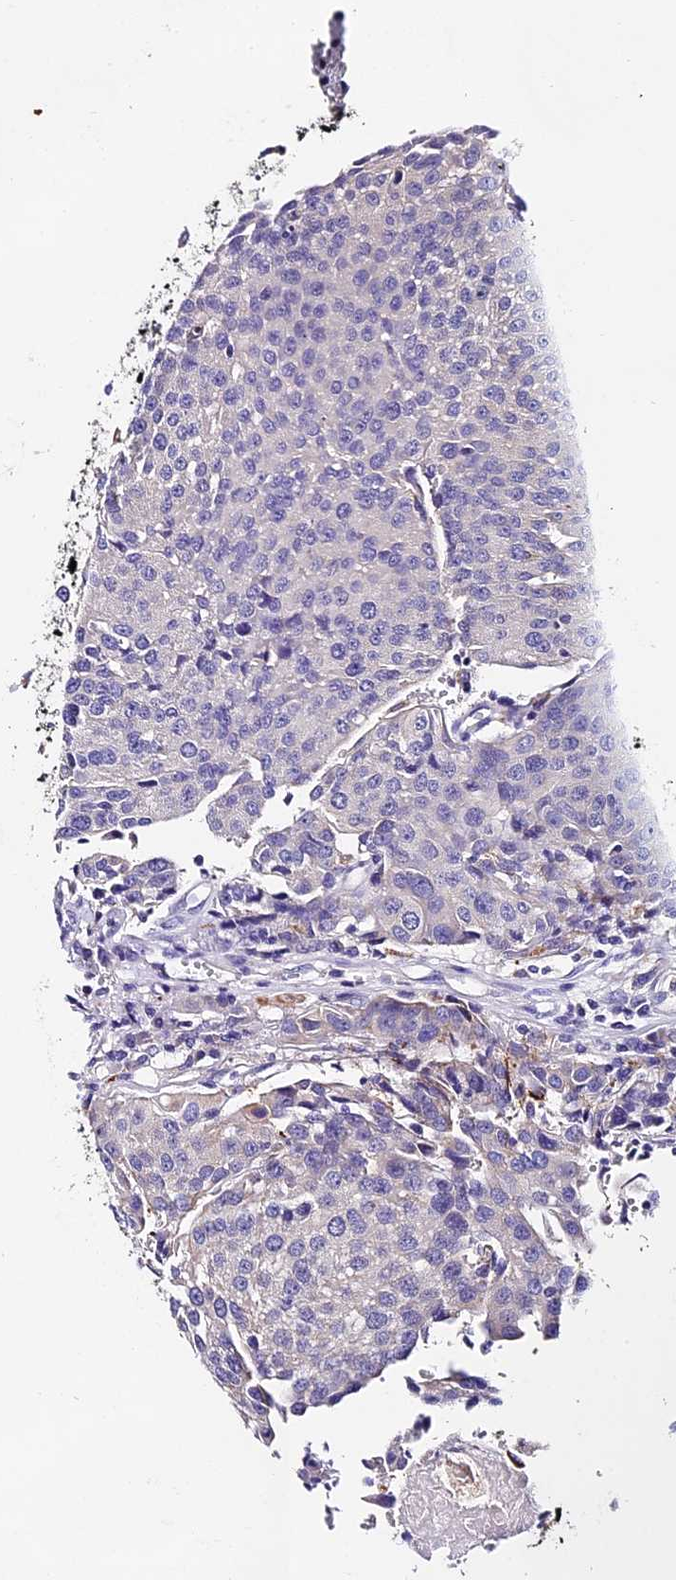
{"staining": {"intensity": "negative", "quantity": "none", "location": "none"}, "tissue": "urothelial cancer", "cell_type": "Tumor cells", "image_type": "cancer", "snomed": [{"axis": "morphology", "description": "Urothelial carcinoma, High grade"}, {"axis": "topography", "description": "Urinary bladder"}], "caption": "The micrograph shows no staining of tumor cells in high-grade urothelial carcinoma.", "gene": "LYPD6", "patient": {"sex": "female", "age": 85}}